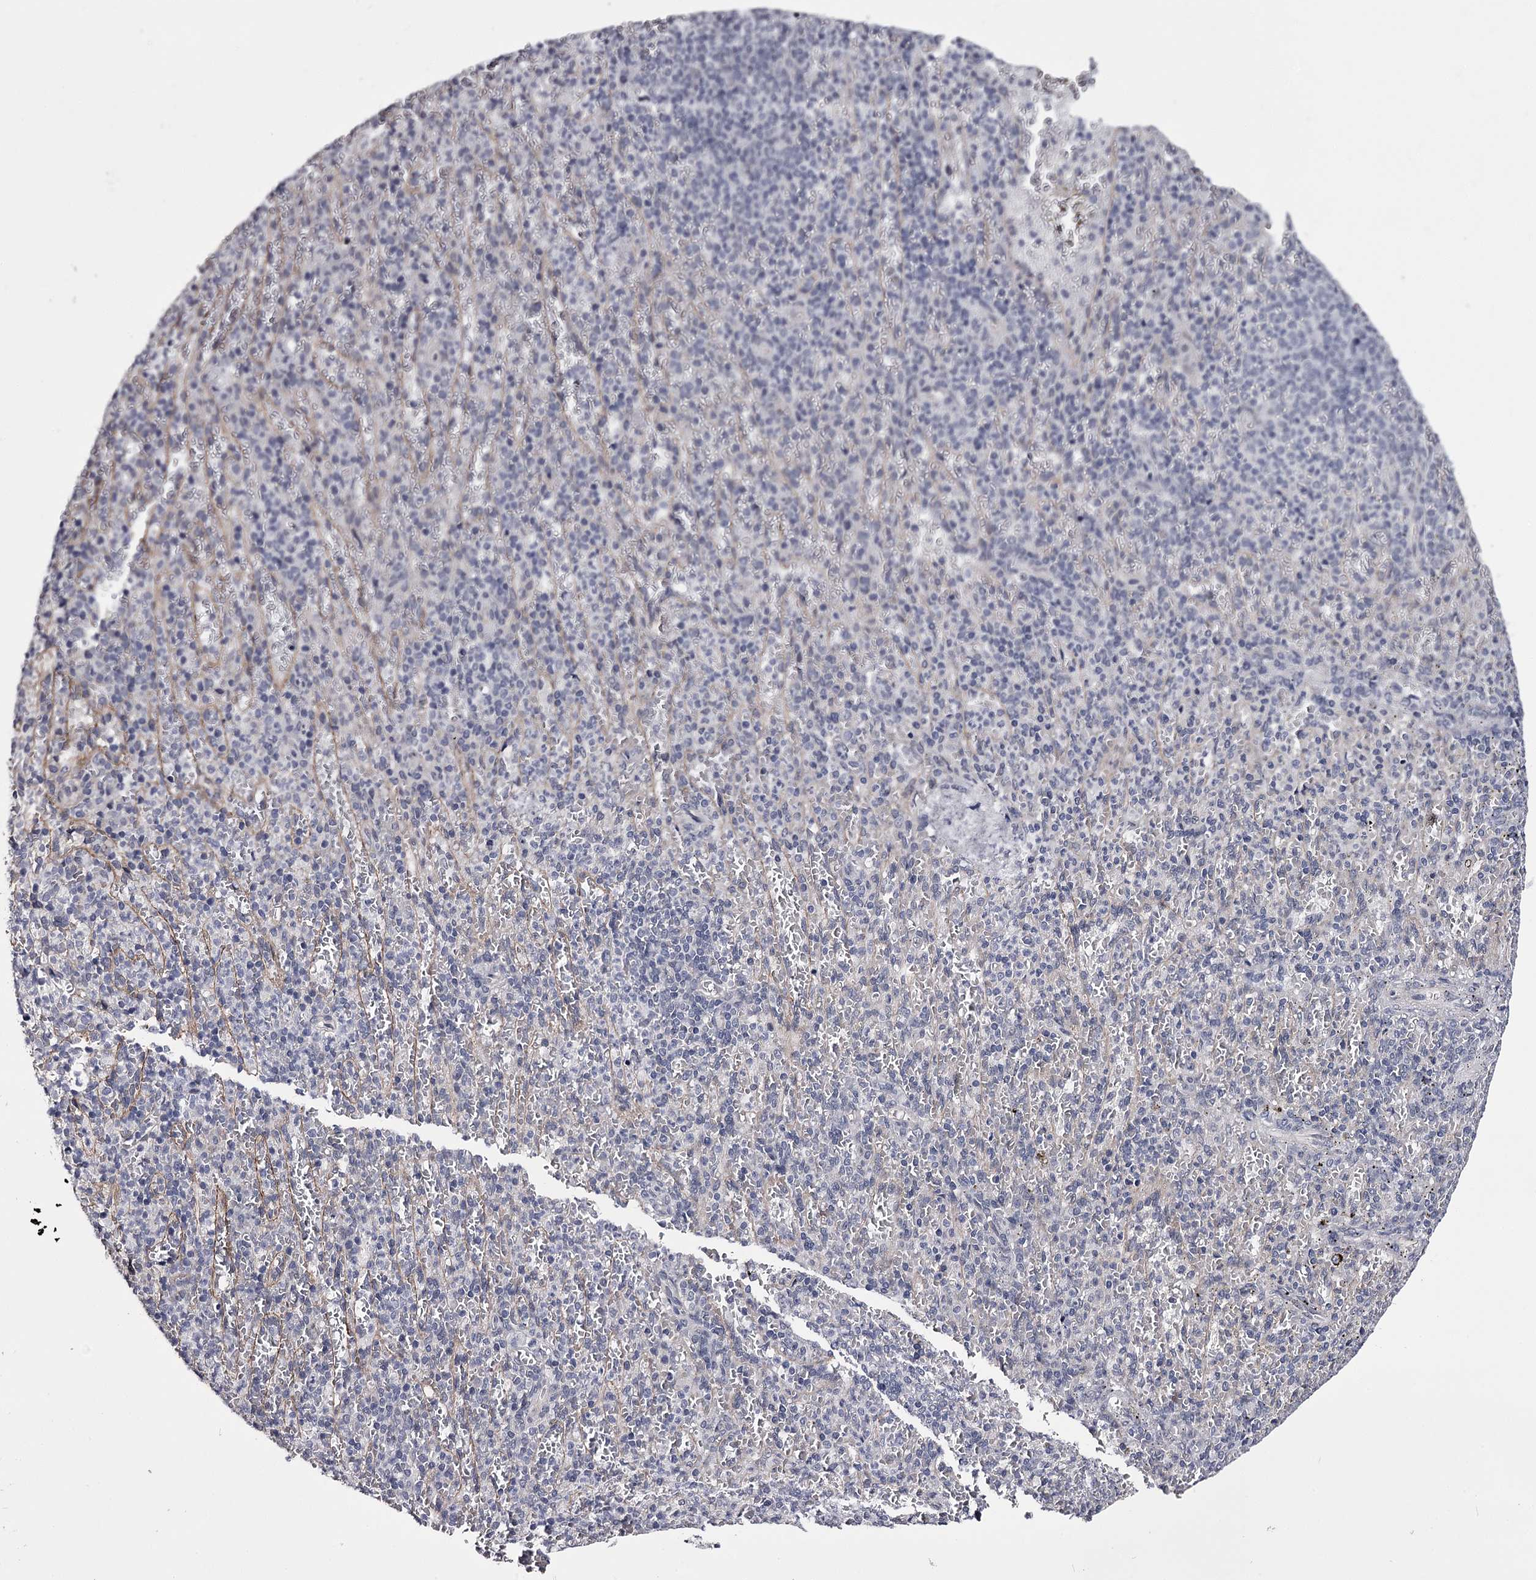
{"staining": {"intensity": "negative", "quantity": "none", "location": "none"}, "tissue": "spleen", "cell_type": "Cells in red pulp", "image_type": "normal", "snomed": [{"axis": "morphology", "description": "Normal tissue, NOS"}, {"axis": "topography", "description": "Spleen"}], "caption": "Unremarkable spleen was stained to show a protein in brown. There is no significant expression in cells in red pulp. (DAB IHC with hematoxylin counter stain).", "gene": "OVOL2", "patient": {"sex": "female", "age": 74}}